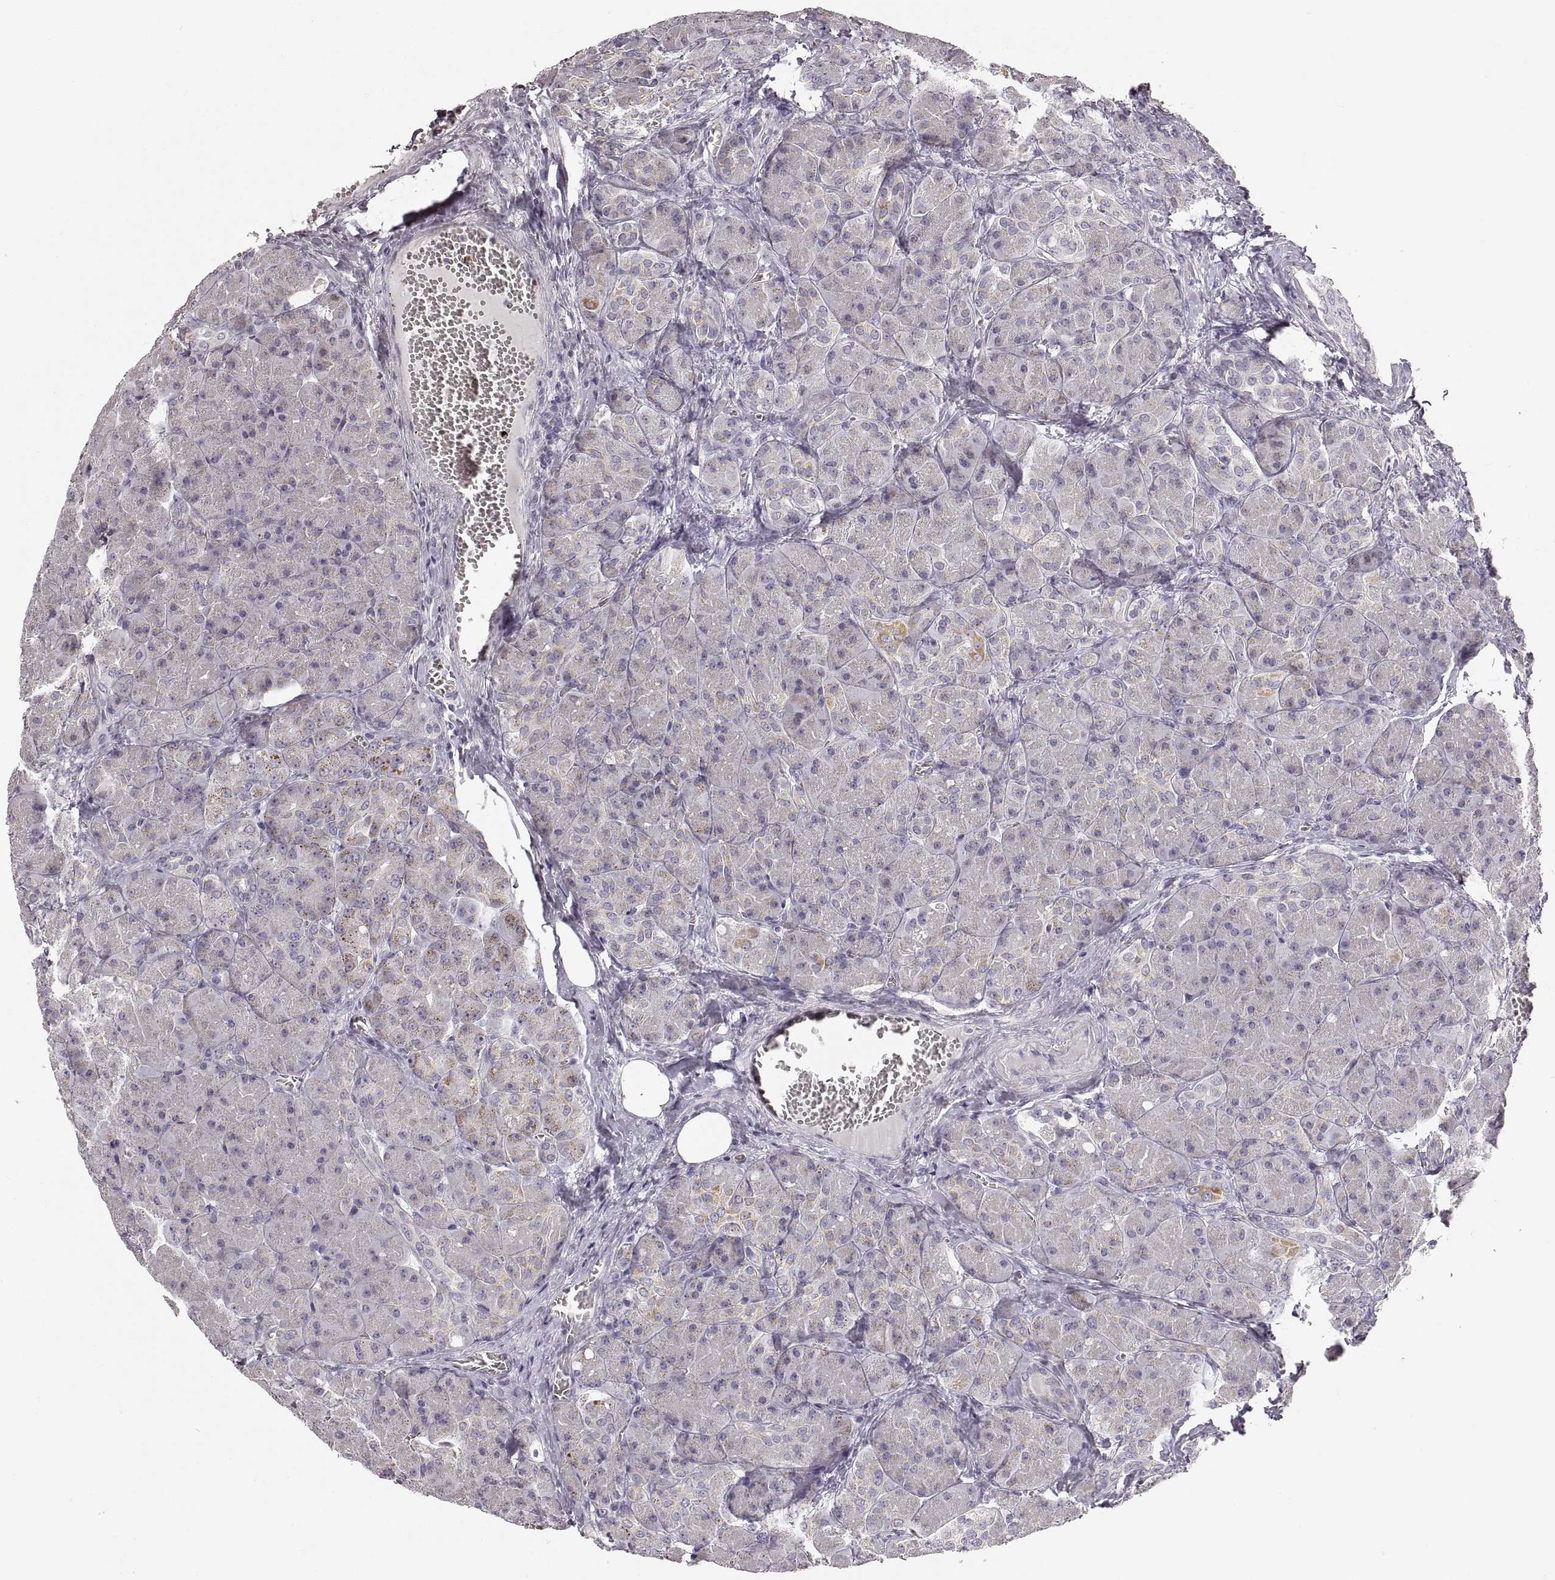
{"staining": {"intensity": "moderate", "quantity": "<25%", "location": "cytoplasmic/membranous"}, "tissue": "pancreas", "cell_type": "Exocrine glandular cells", "image_type": "normal", "snomed": [{"axis": "morphology", "description": "Normal tissue, NOS"}, {"axis": "topography", "description": "Pancreas"}], "caption": "Pancreas stained with DAB (3,3'-diaminobenzidine) immunohistochemistry displays low levels of moderate cytoplasmic/membranous staining in approximately <25% of exocrine glandular cells.", "gene": "RDH13", "patient": {"sex": "male", "age": 55}}